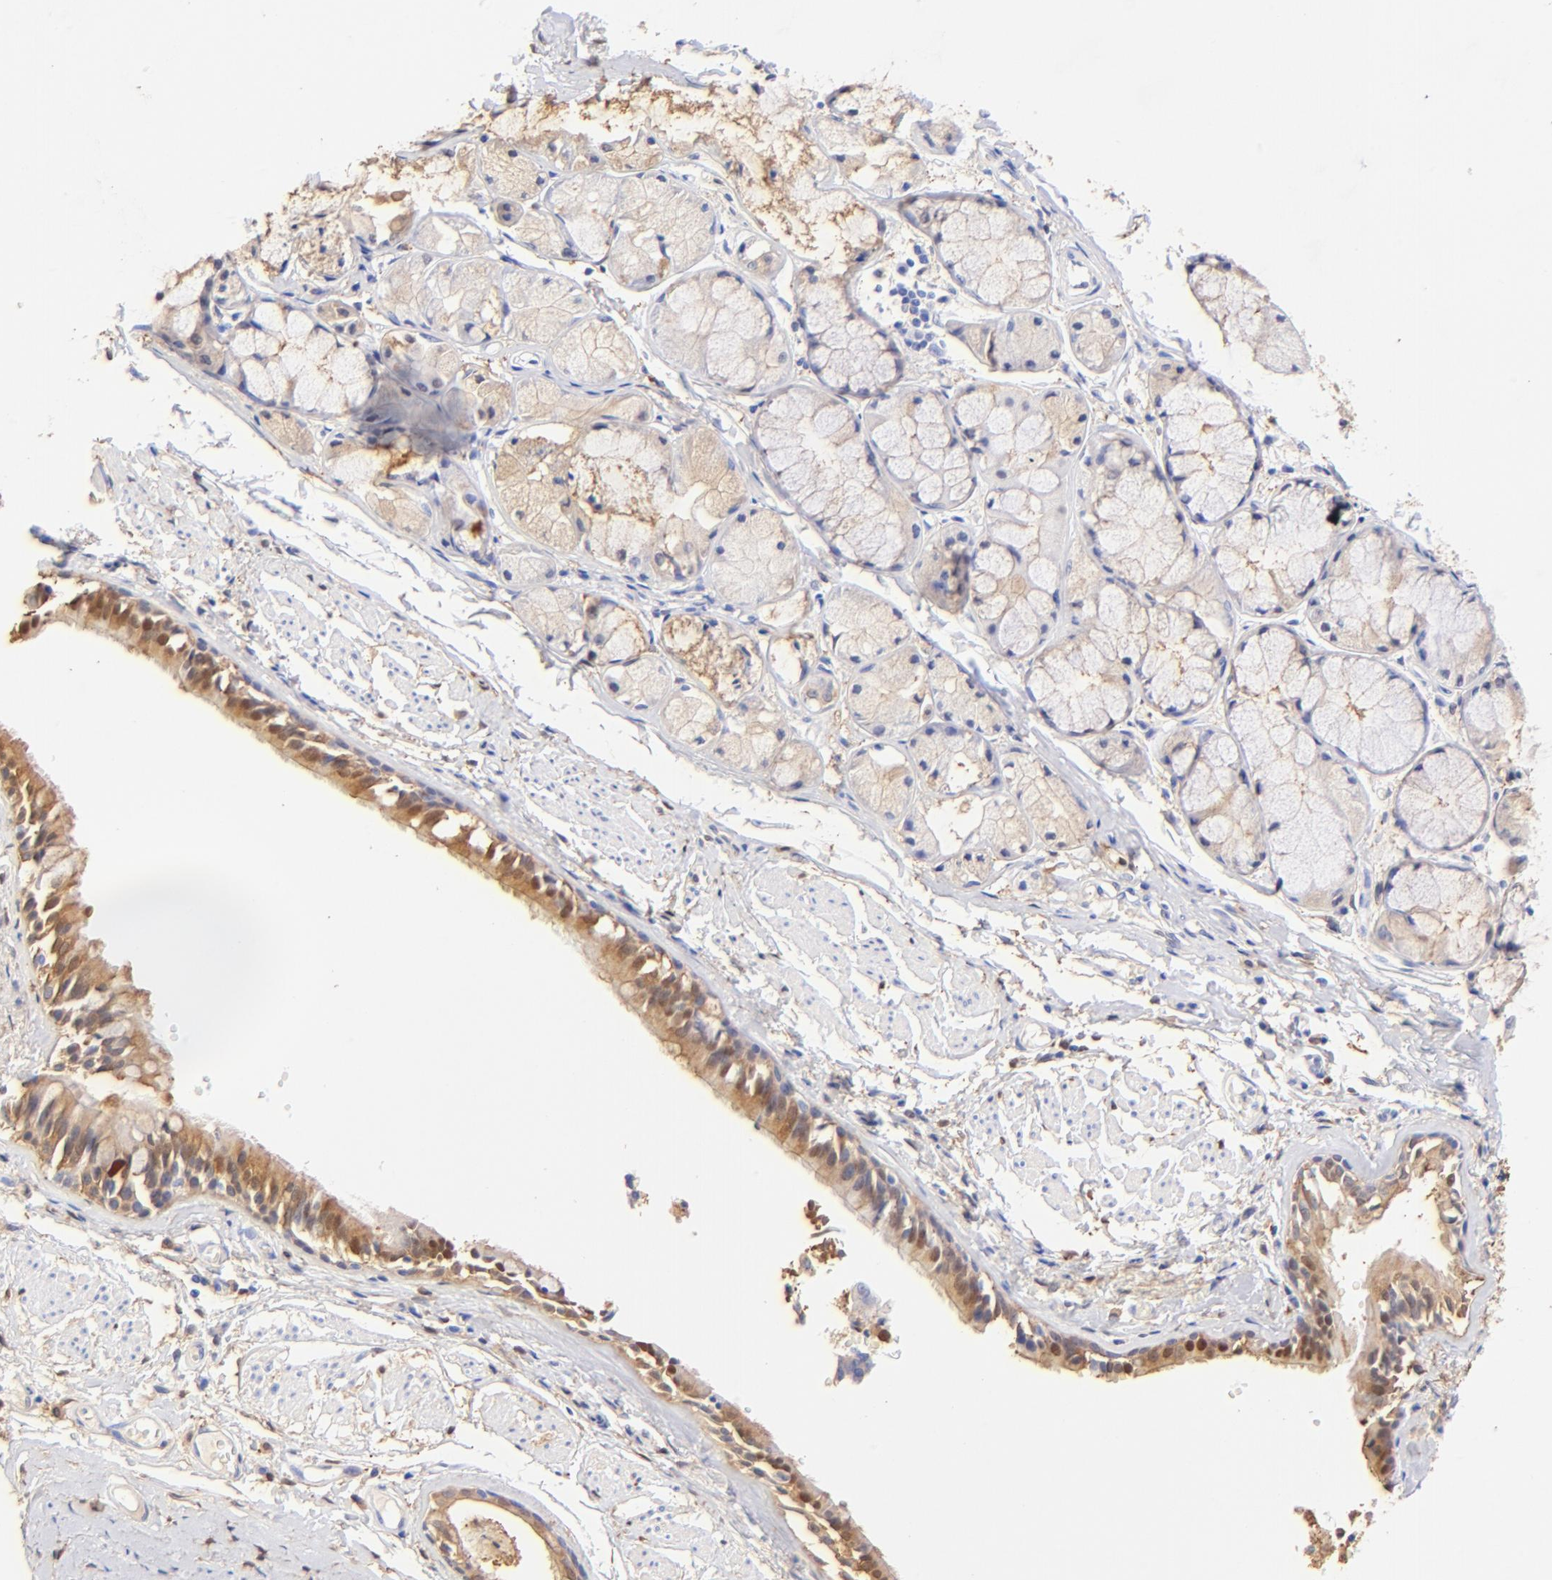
{"staining": {"intensity": "weak", "quantity": "25%-75%", "location": "nuclear"}, "tissue": "bronchus", "cell_type": "Respiratory epithelial cells", "image_type": "normal", "snomed": [{"axis": "morphology", "description": "Normal tissue, NOS"}, {"axis": "topography", "description": "Bronchus"}, {"axis": "topography", "description": "Lung"}], "caption": "DAB (3,3'-diaminobenzidine) immunohistochemical staining of unremarkable human bronchus exhibits weak nuclear protein expression in about 25%-75% of respiratory epithelial cells.", "gene": "ALDH1A1", "patient": {"sex": "female", "age": 56}}